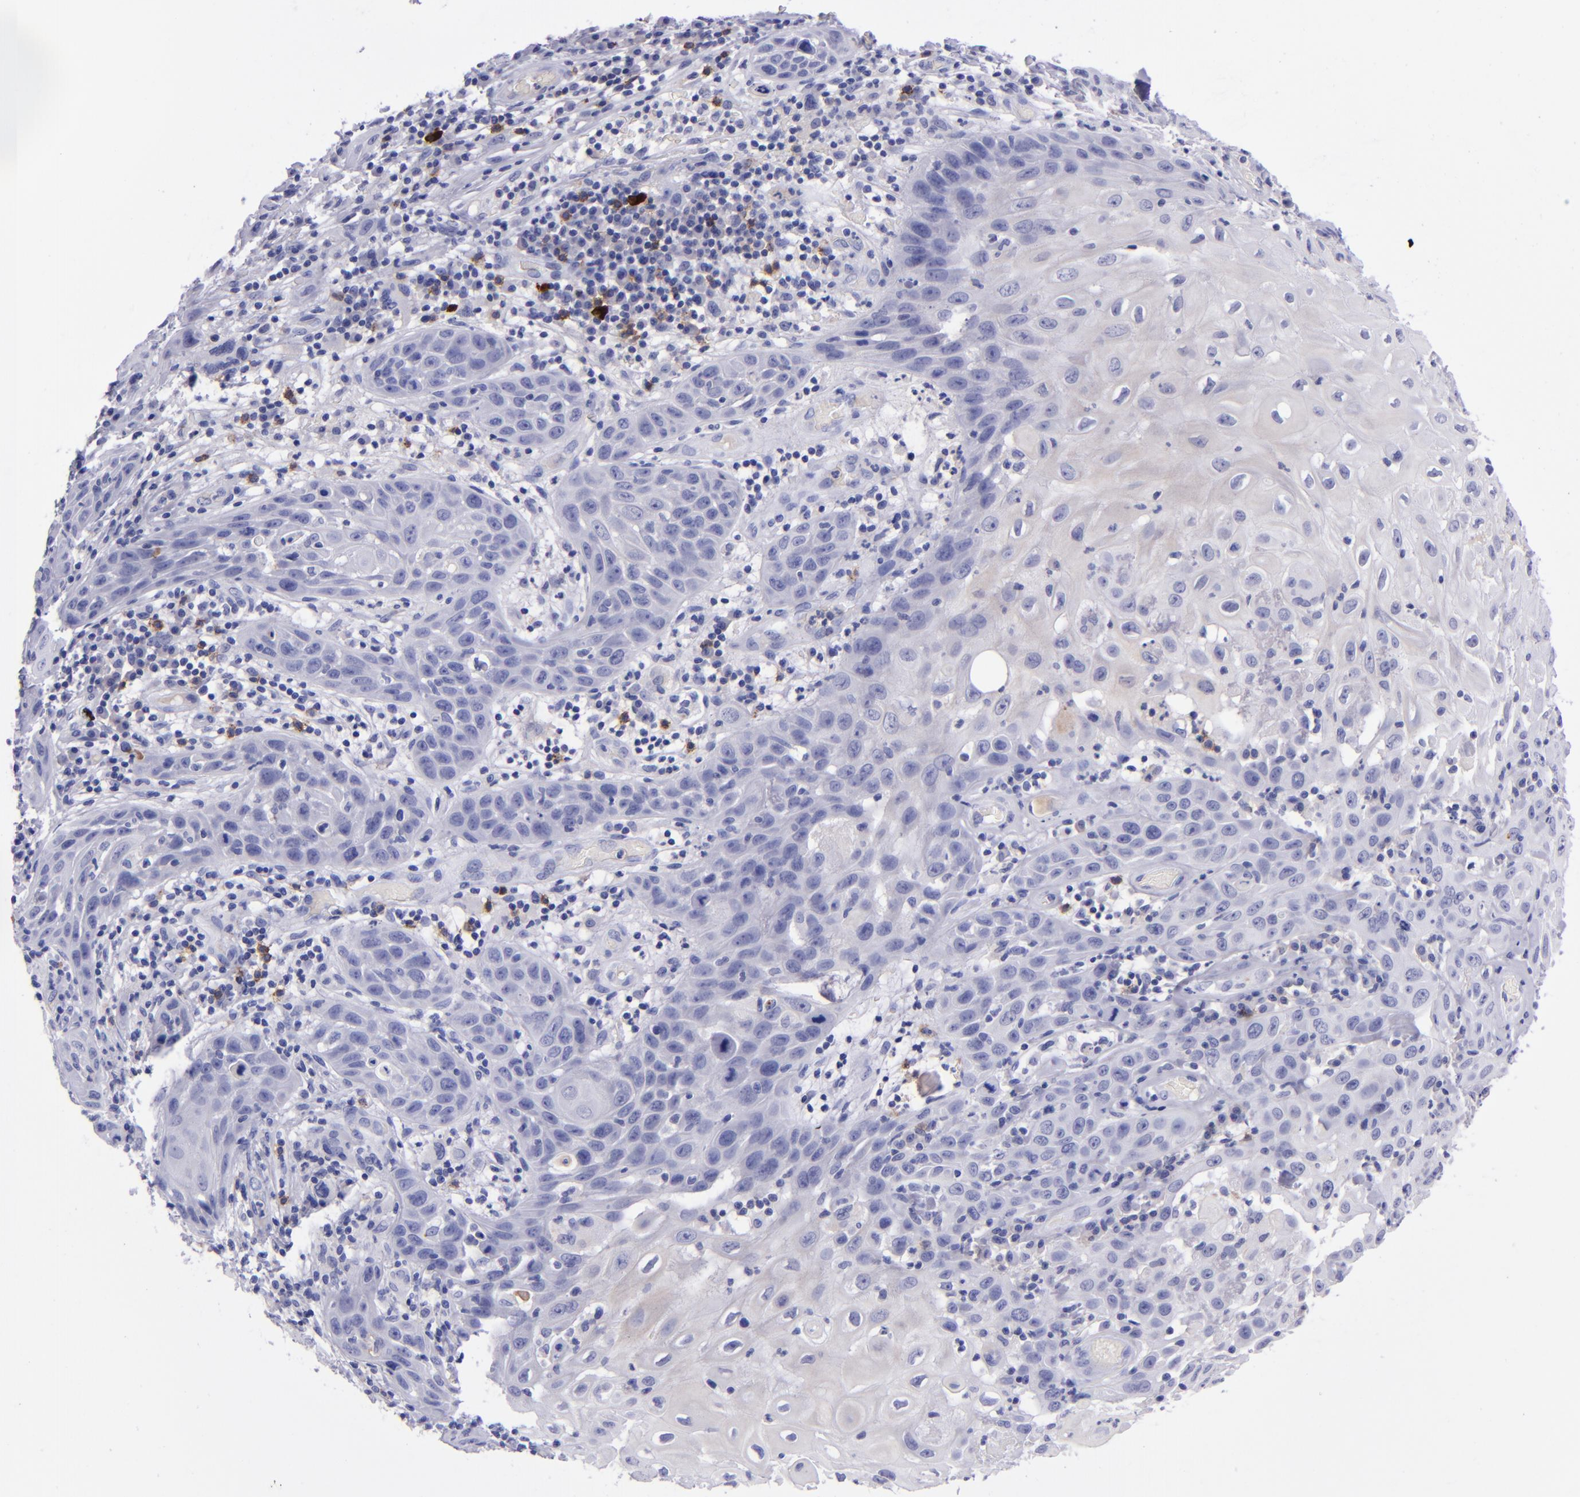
{"staining": {"intensity": "negative", "quantity": "none", "location": "none"}, "tissue": "skin cancer", "cell_type": "Tumor cells", "image_type": "cancer", "snomed": [{"axis": "morphology", "description": "Squamous cell carcinoma, NOS"}, {"axis": "topography", "description": "Skin"}], "caption": "Tumor cells show no significant staining in skin squamous cell carcinoma.", "gene": "CD37", "patient": {"sex": "male", "age": 84}}